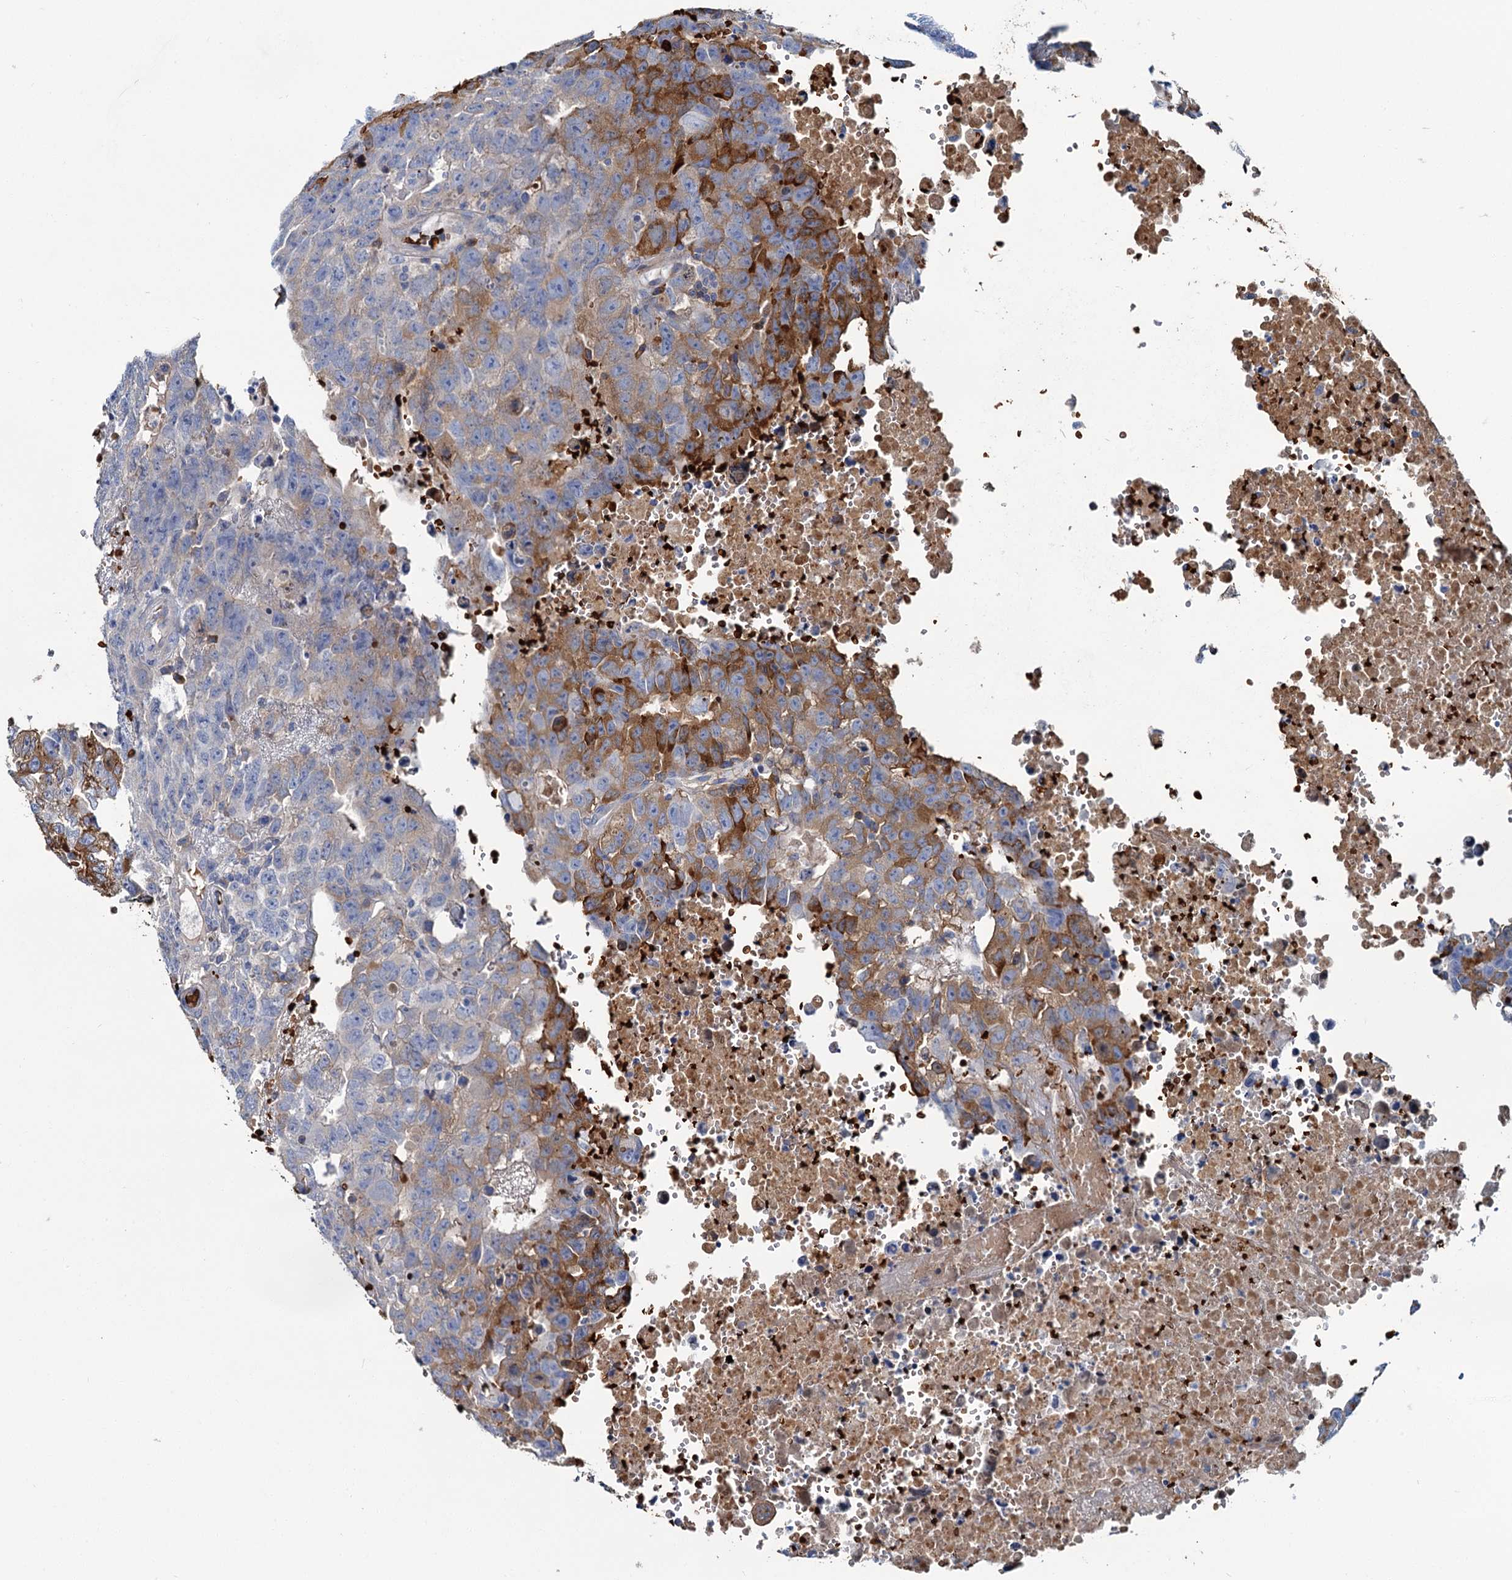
{"staining": {"intensity": "moderate", "quantity": "25%-75%", "location": "cytoplasmic/membranous"}, "tissue": "testis cancer", "cell_type": "Tumor cells", "image_type": "cancer", "snomed": [{"axis": "morphology", "description": "Carcinoma, Embryonal, NOS"}, {"axis": "topography", "description": "Testis"}], "caption": "Immunohistochemistry (IHC) photomicrograph of neoplastic tissue: embryonal carcinoma (testis) stained using IHC reveals medium levels of moderate protein expression localized specifically in the cytoplasmic/membranous of tumor cells, appearing as a cytoplasmic/membranous brown color.", "gene": "ATG2A", "patient": {"sex": "male", "age": 25}}